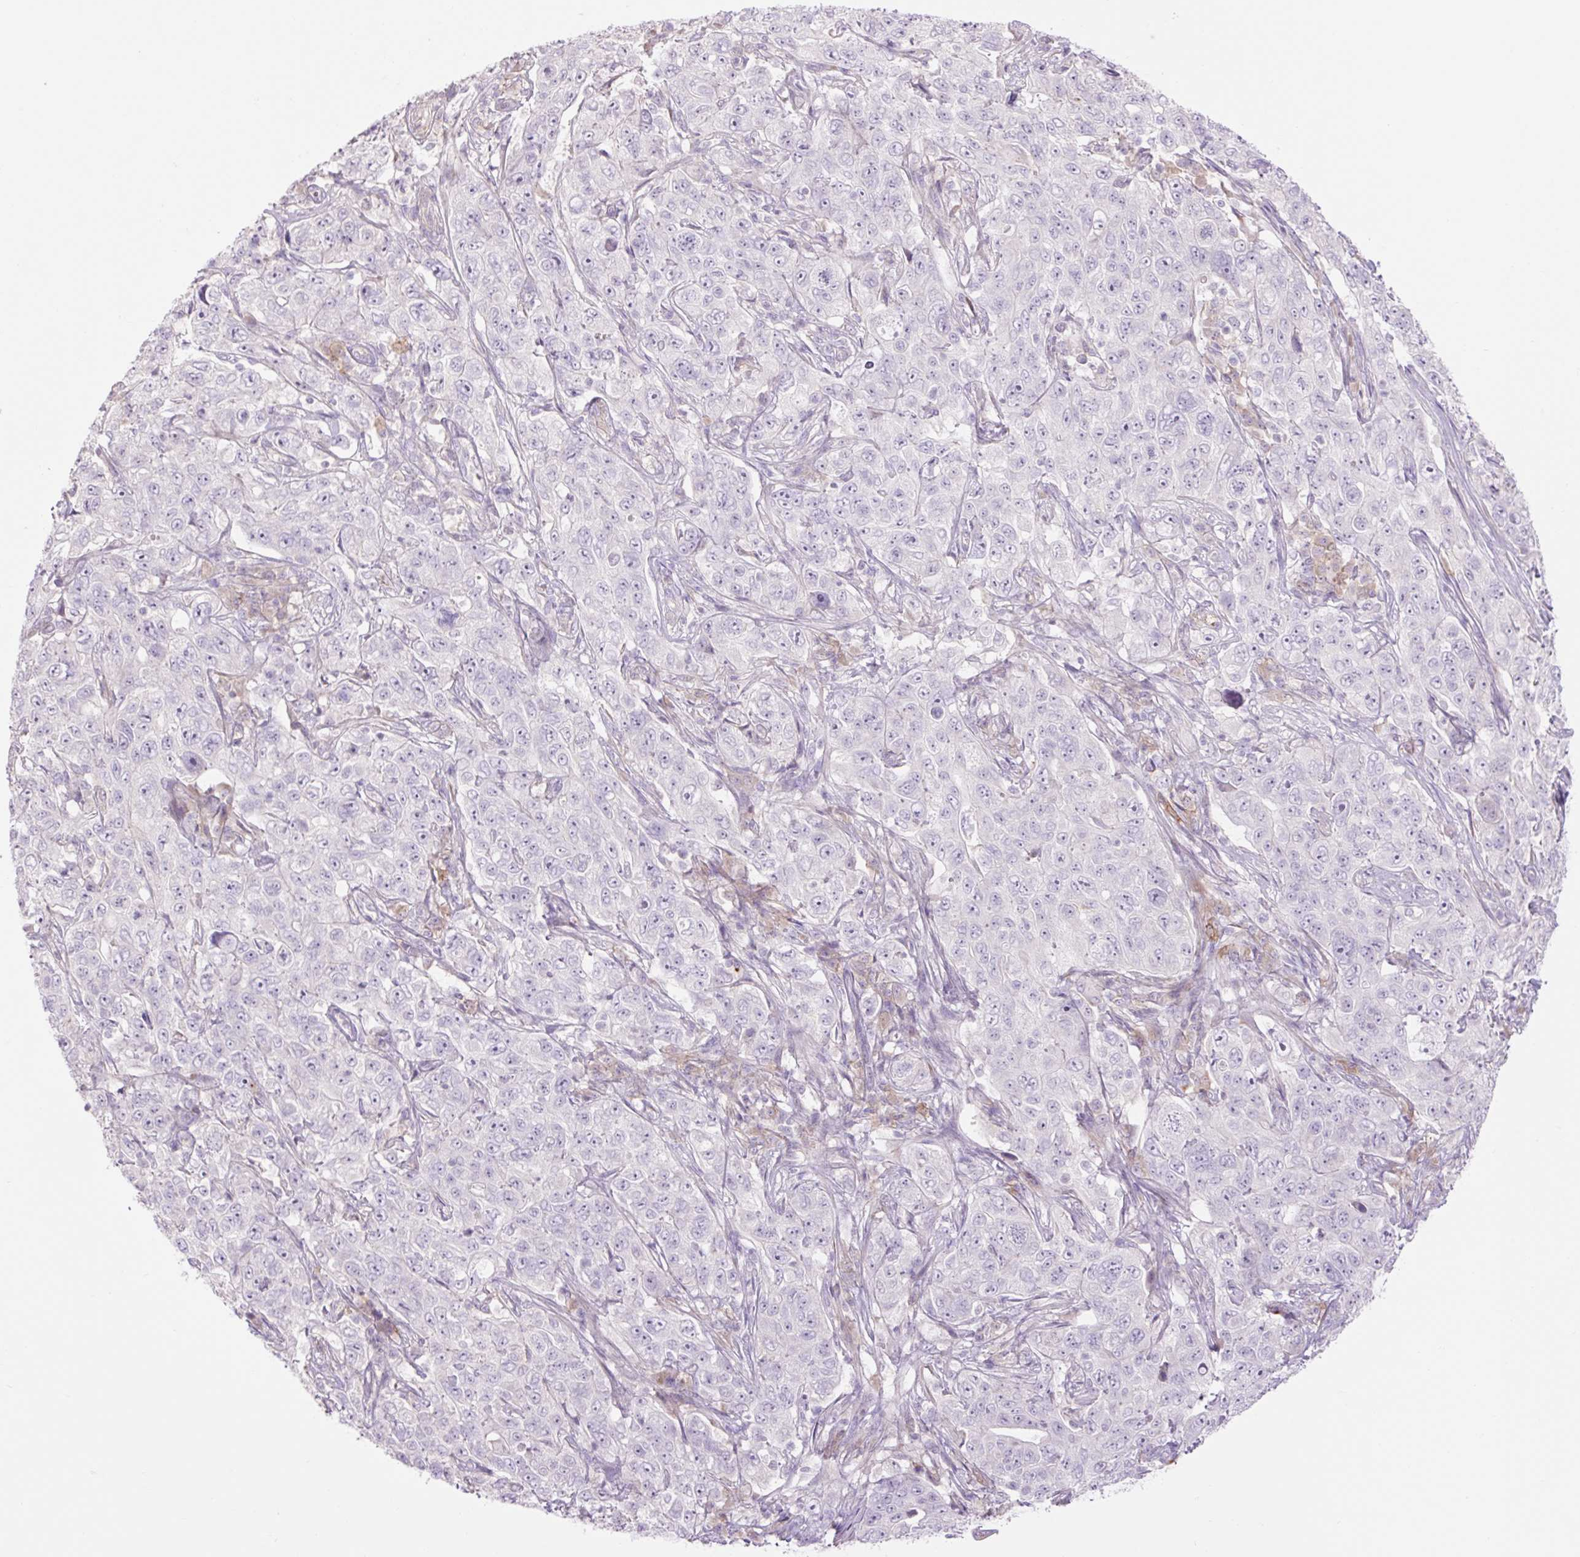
{"staining": {"intensity": "negative", "quantity": "none", "location": "none"}, "tissue": "pancreatic cancer", "cell_type": "Tumor cells", "image_type": "cancer", "snomed": [{"axis": "morphology", "description": "Adenocarcinoma, NOS"}, {"axis": "topography", "description": "Pancreas"}], "caption": "Tumor cells show no significant protein positivity in pancreatic cancer.", "gene": "GRID2", "patient": {"sex": "male", "age": 68}}